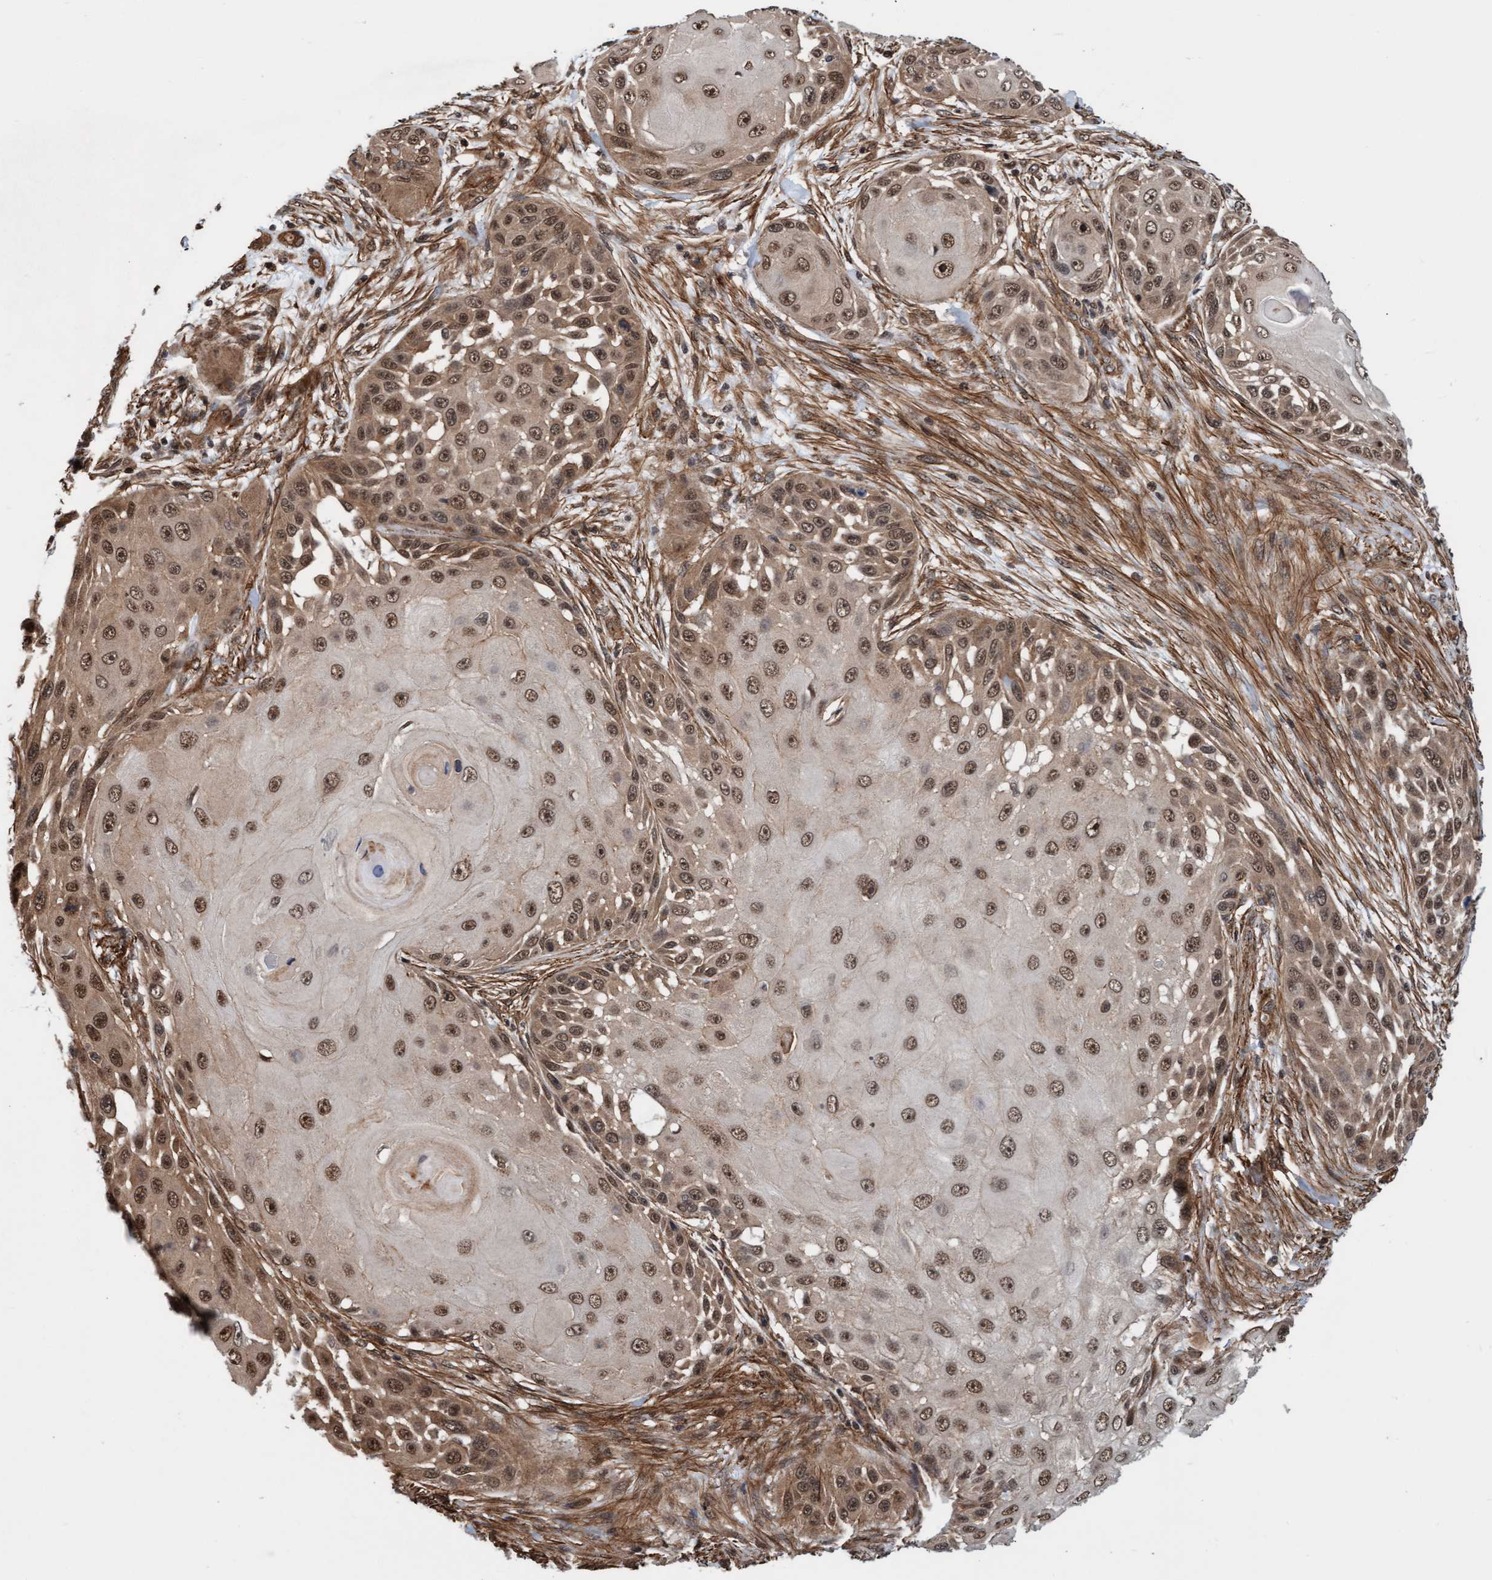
{"staining": {"intensity": "moderate", "quantity": ">75%", "location": "cytoplasmic/membranous,nuclear"}, "tissue": "skin cancer", "cell_type": "Tumor cells", "image_type": "cancer", "snomed": [{"axis": "morphology", "description": "Squamous cell carcinoma, NOS"}, {"axis": "topography", "description": "Skin"}], "caption": "A brown stain highlights moderate cytoplasmic/membranous and nuclear expression of a protein in squamous cell carcinoma (skin) tumor cells.", "gene": "STXBP4", "patient": {"sex": "female", "age": 44}}